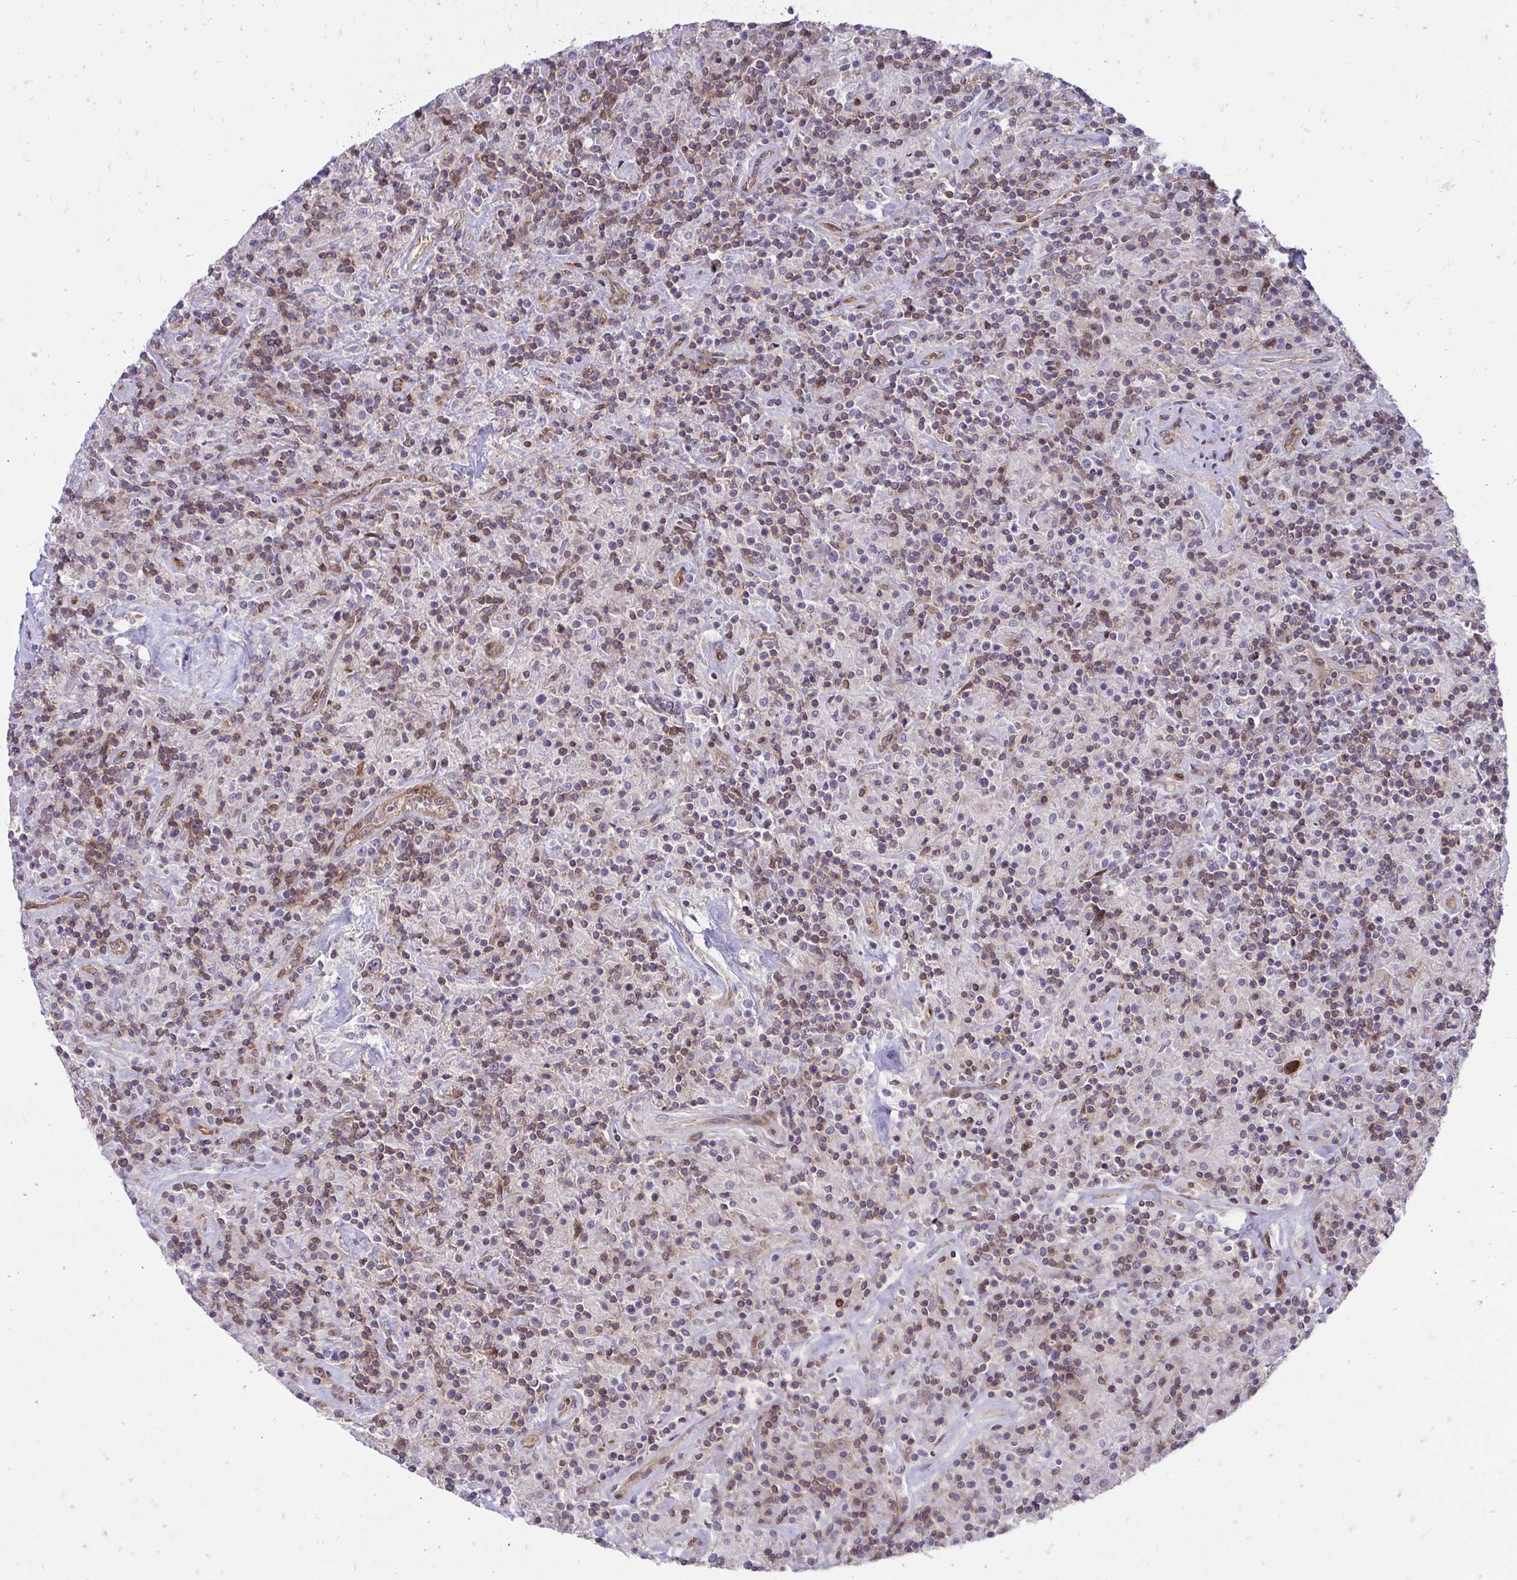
{"staining": {"intensity": "moderate", "quantity": "<25%", "location": "nuclear"}, "tissue": "lymphoma", "cell_type": "Tumor cells", "image_type": "cancer", "snomed": [{"axis": "morphology", "description": "Hodgkin's disease, NOS"}, {"axis": "topography", "description": "Lymph node"}], "caption": "The histopathology image displays staining of Hodgkin's disease, revealing moderate nuclear protein positivity (brown color) within tumor cells.", "gene": "FOXN3", "patient": {"sex": "male", "age": 70}}